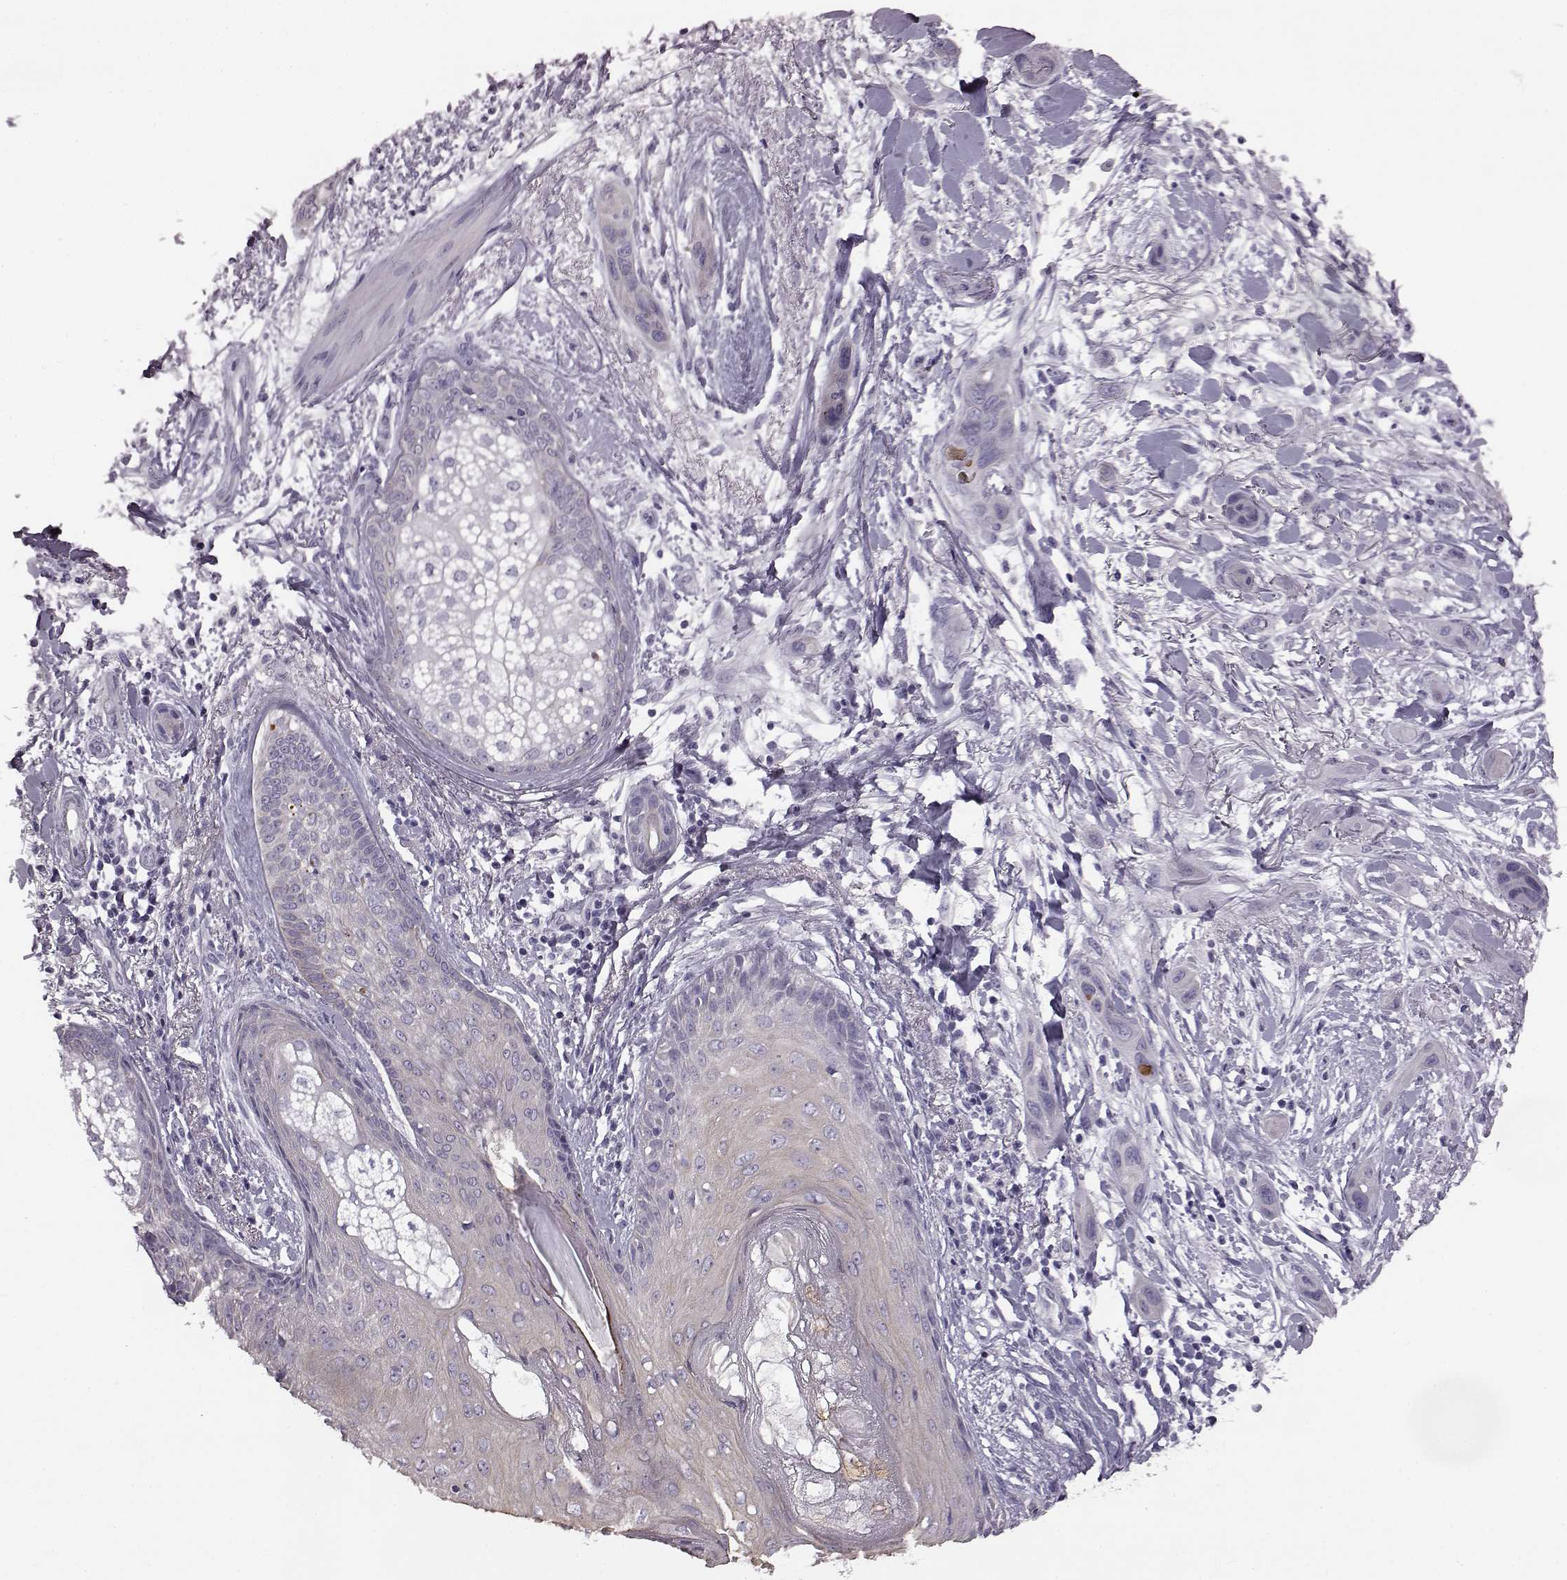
{"staining": {"intensity": "weak", "quantity": "25%-75%", "location": "cytoplasmic/membranous"}, "tissue": "skin cancer", "cell_type": "Tumor cells", "image_type": "cancer", "snomed": [{"axis": "morphology", "description": "Squamous cell carcinoma, NOS"}, {"axis": "topography", "description": "Skin"}], "caption": "The immunohistochemical stain labels weak cytoplasmic/membranous staining in tumor cells of skin cancer tissue.", "gene": "ODAD4", "patient": {"sex": "male", "age": 79}}